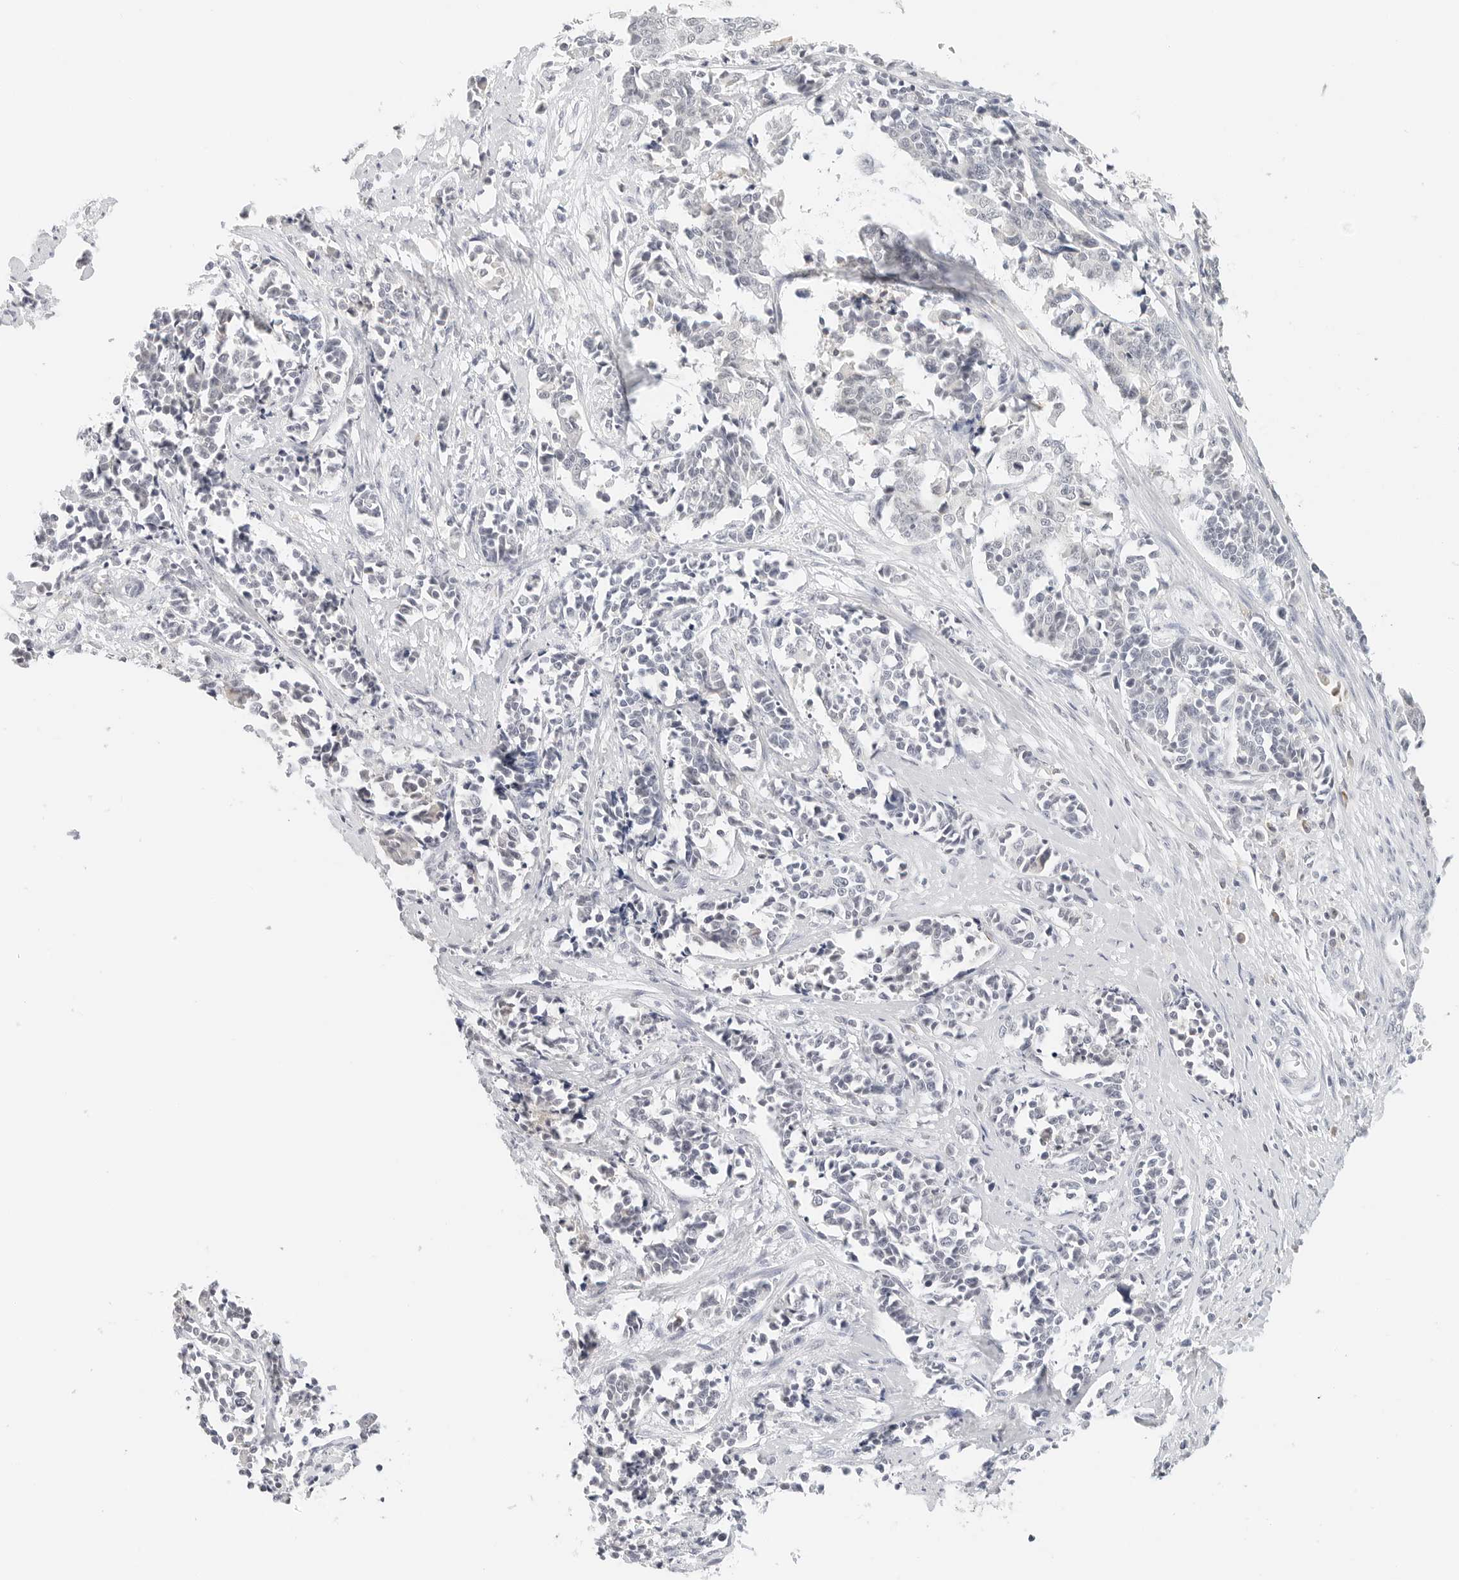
{"staining": {"intensity": "negative", "quantity": "none", "location": "none"}, "tissue": "cervical cancer", "cell_type": "Tumor cells", "image_type": "cancer", "snomed": [{"axis": "morphology", "description": "Normal tissue, NOS"}, {"axis": "morphology", "description": "Squamous cell carcinoma, NOS"}, {"axis": "topography", "description": "Cervix"}], "caption": "Tumor cells show no significant protein positivity in cervical cancer (squamous cell carcinoma).", "gene": "NEO1", "patient": {"sex": "female", "age": 35}}